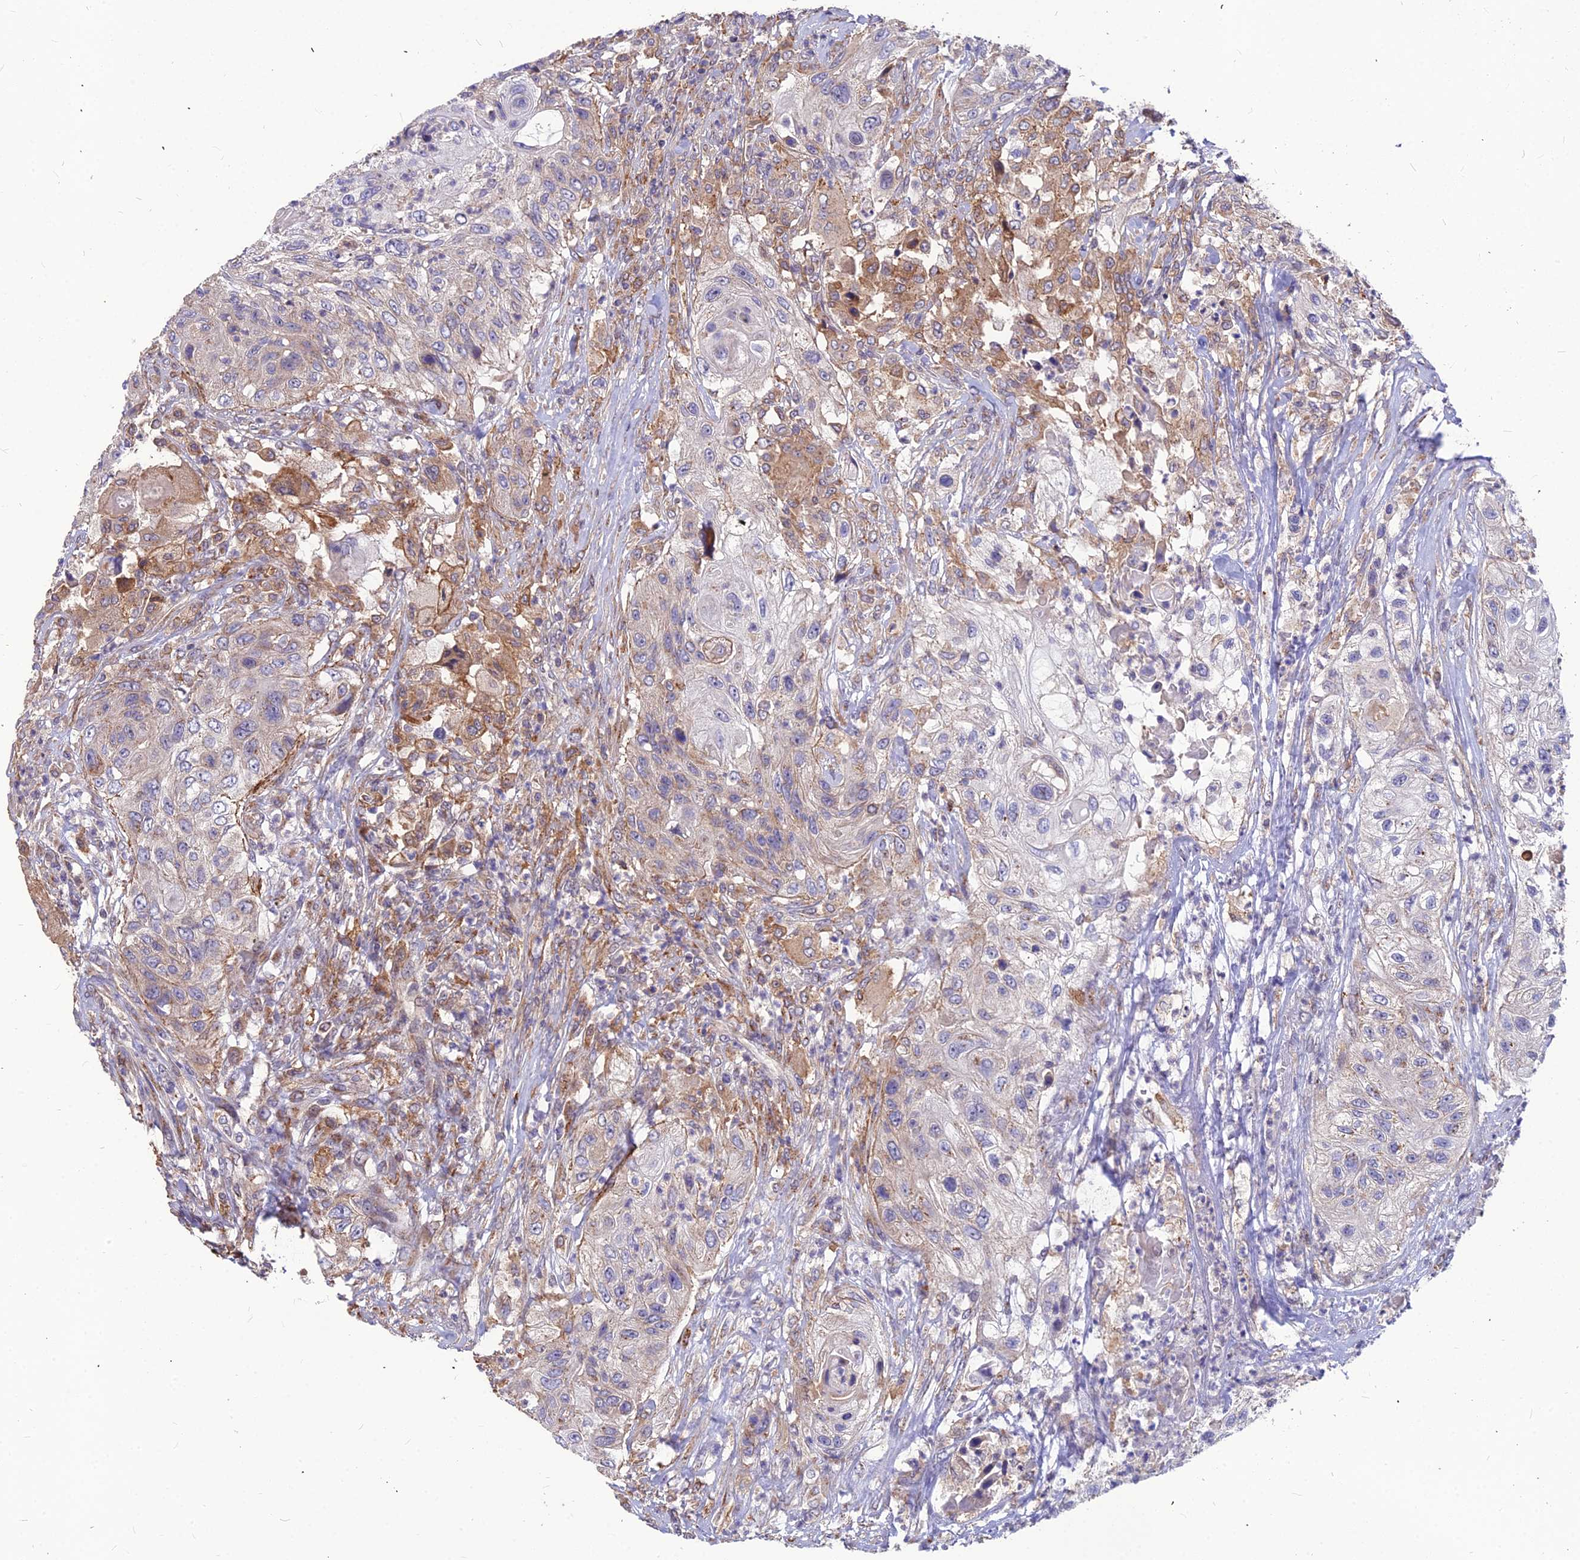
{"staining": {"intensity": "weak", "quantity": "<25%", "location": "cytoplasmic/membranous"}, "tissue": "urothelial cancer", "cell_type": "Tumor cells", "image_type": "cancer", "snomed": [{"axis": "morphology", "description": "Urothelial carcinoma, High grade"}, {"axis": "topography", "description": "Urinary bladder"}], "caption": "Immunohistochemical staining of human high-grade urothelial carcinoma shows no significant expression in tumor cells.", "gene": "LEKR1", "patient": {"sex": "female", "age": 60}}